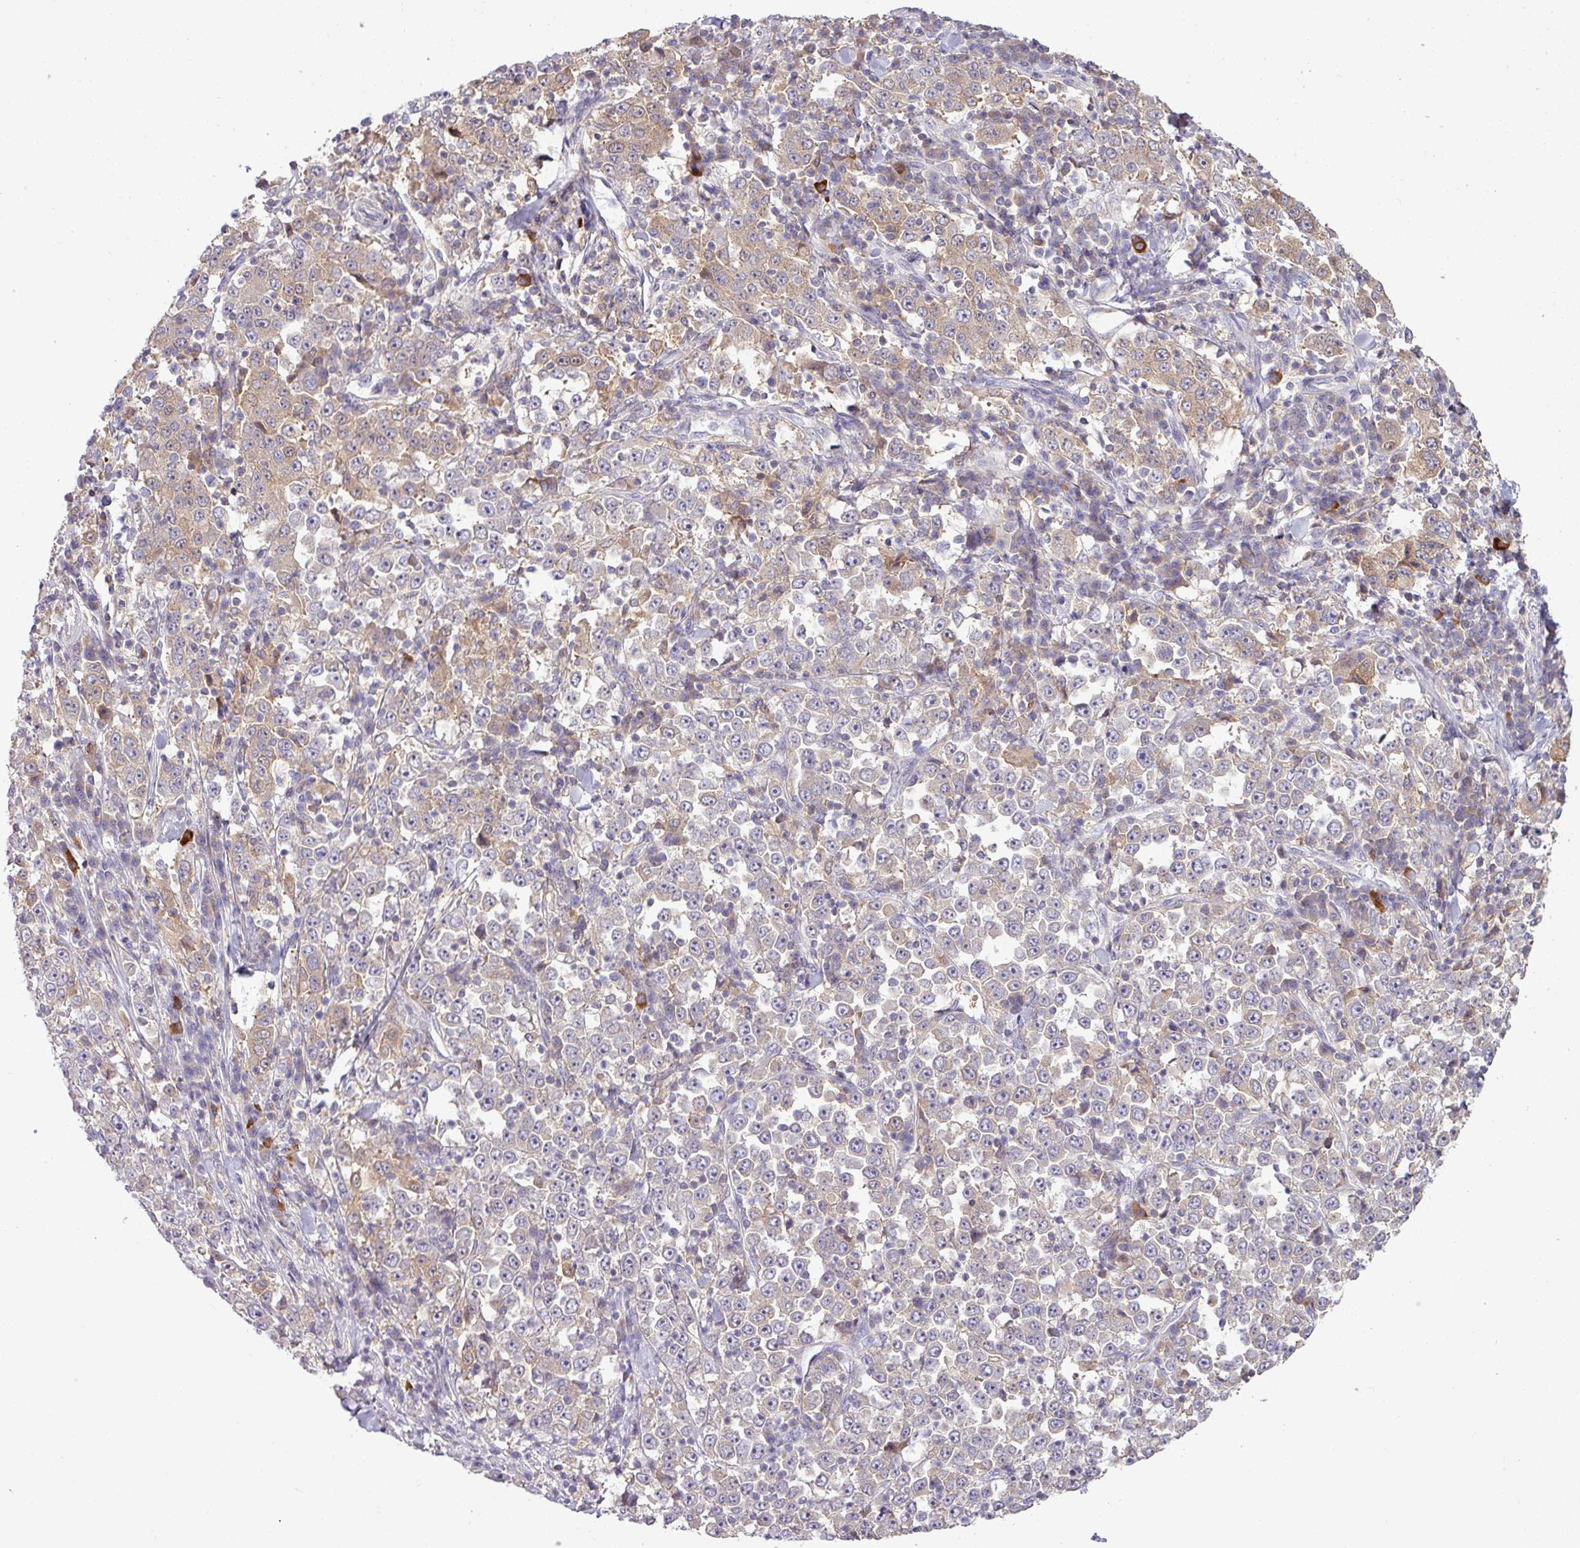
{"staining": {"intensity": "weak", "quantity": "25%-75%", "location": "cytoplasmic/membranous"}, "tissue": "stomach cancer", "cell_type": "Tumor cells", "image_type": "cancer", "snomed": [{"axis": "morphology", "description": "Normal tissue, NOS"}, {"axis": "morphology", "description": "Adenocarcinoma, NOS"}, {"axis": "topography", "description": "Stomach, upper"}, {"axis": "topography", "description": "Stomach"}], "caption": "A micrograph showing weak cytoplasmic/membranous positivity in approximately 25%-75% of tumor cells in stomach cancer (adenocarcinoma), as visualized by brown immunohistochemical staining.", "gene": "STAT5A", "patient": {"sex": "male", "age": 59}}